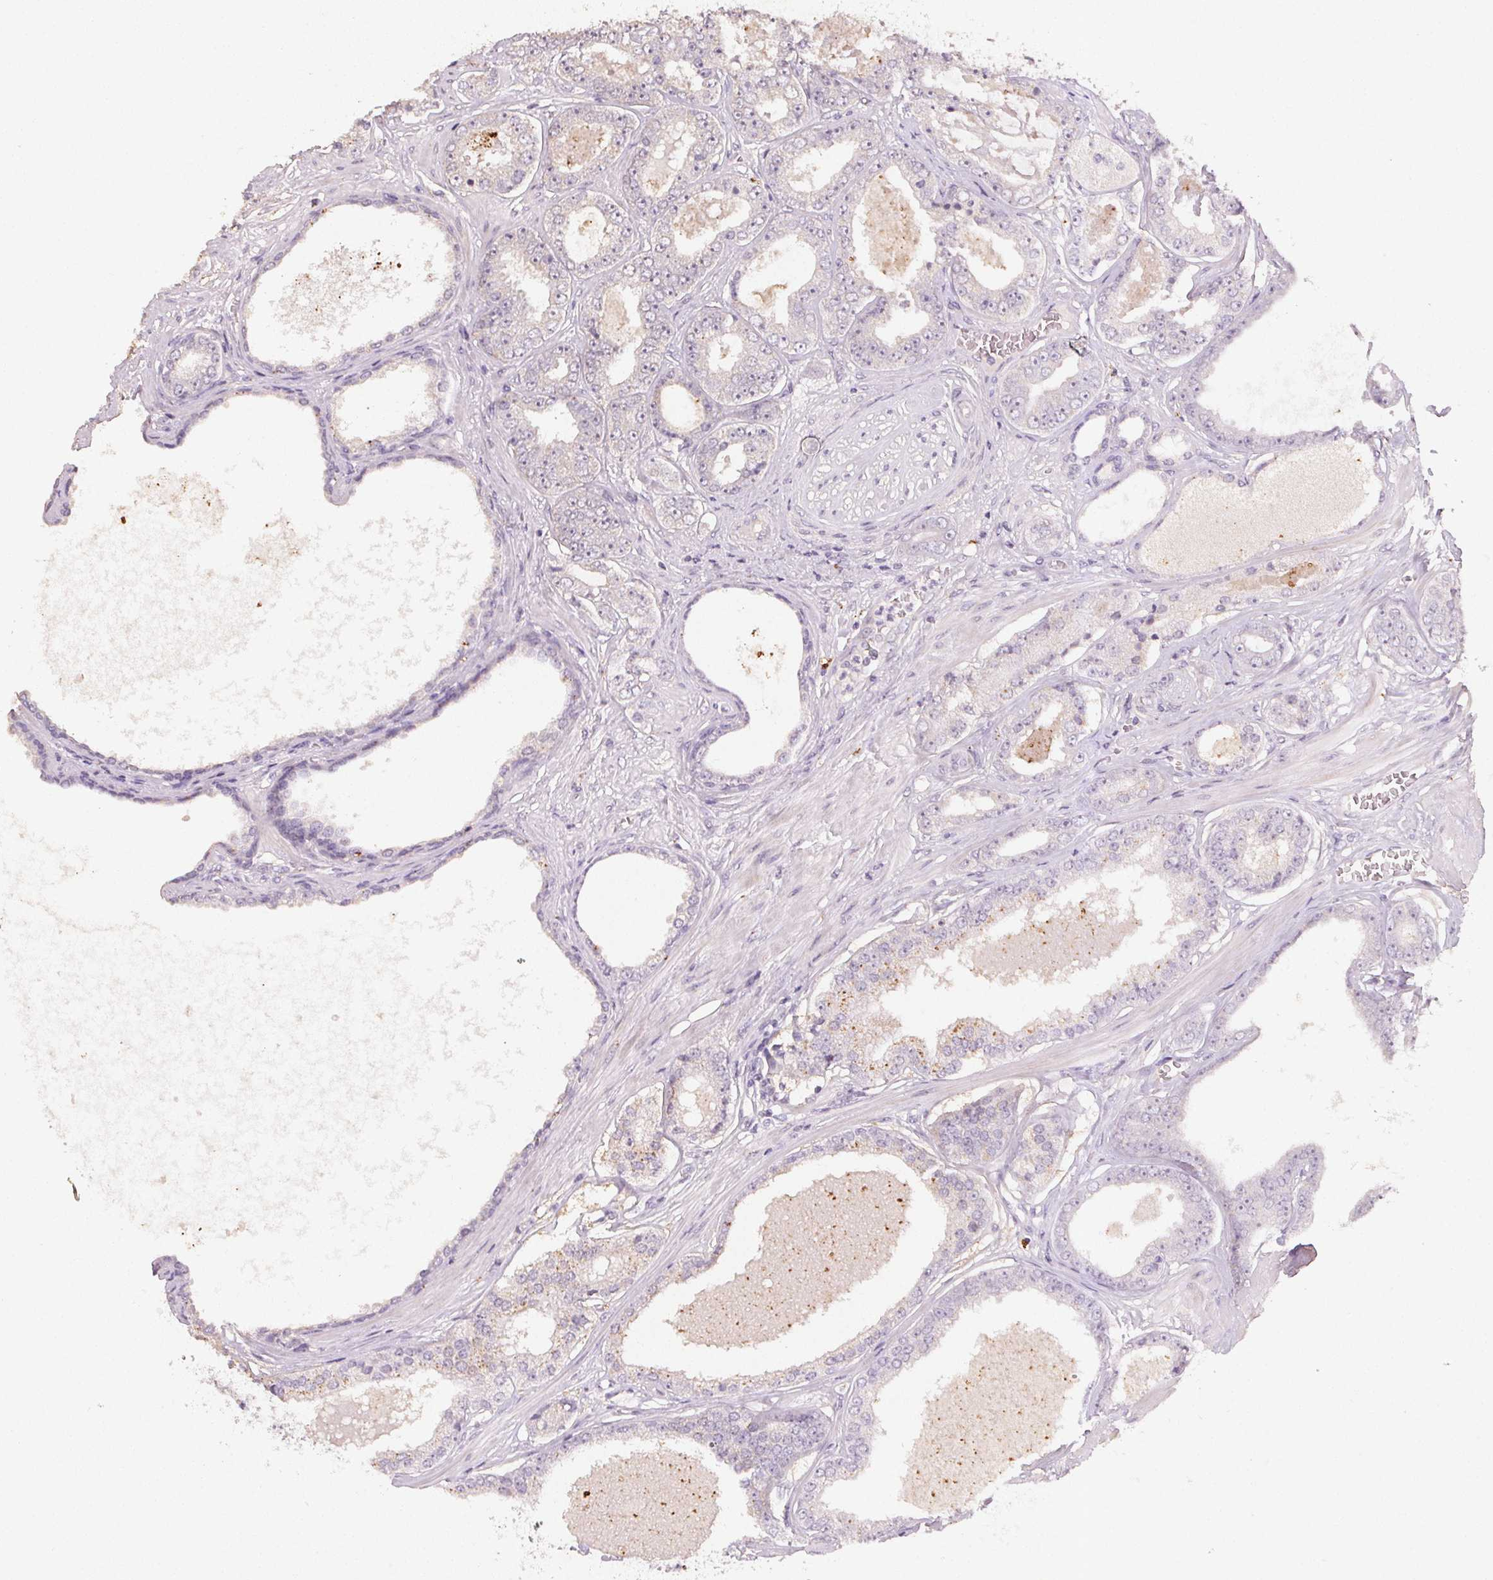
{"staining": {"intensity": "negative", "quantity": "none", "location": "none"}, "tissue": "prostate cancer", "cell_type": "Tumor cells", "image_type": "cancer", "snomed": [{"axis": "morphology", "description": "Adenocarcinoma, NOS"}, {"axis": "topography", "description": "Prostate"}], "caption": "IHC of human prostate adenocarcinoma shows no positivity in tumor cells.", "gene": "CXCL5", "patient": {"sex": "male", "age": 64}}